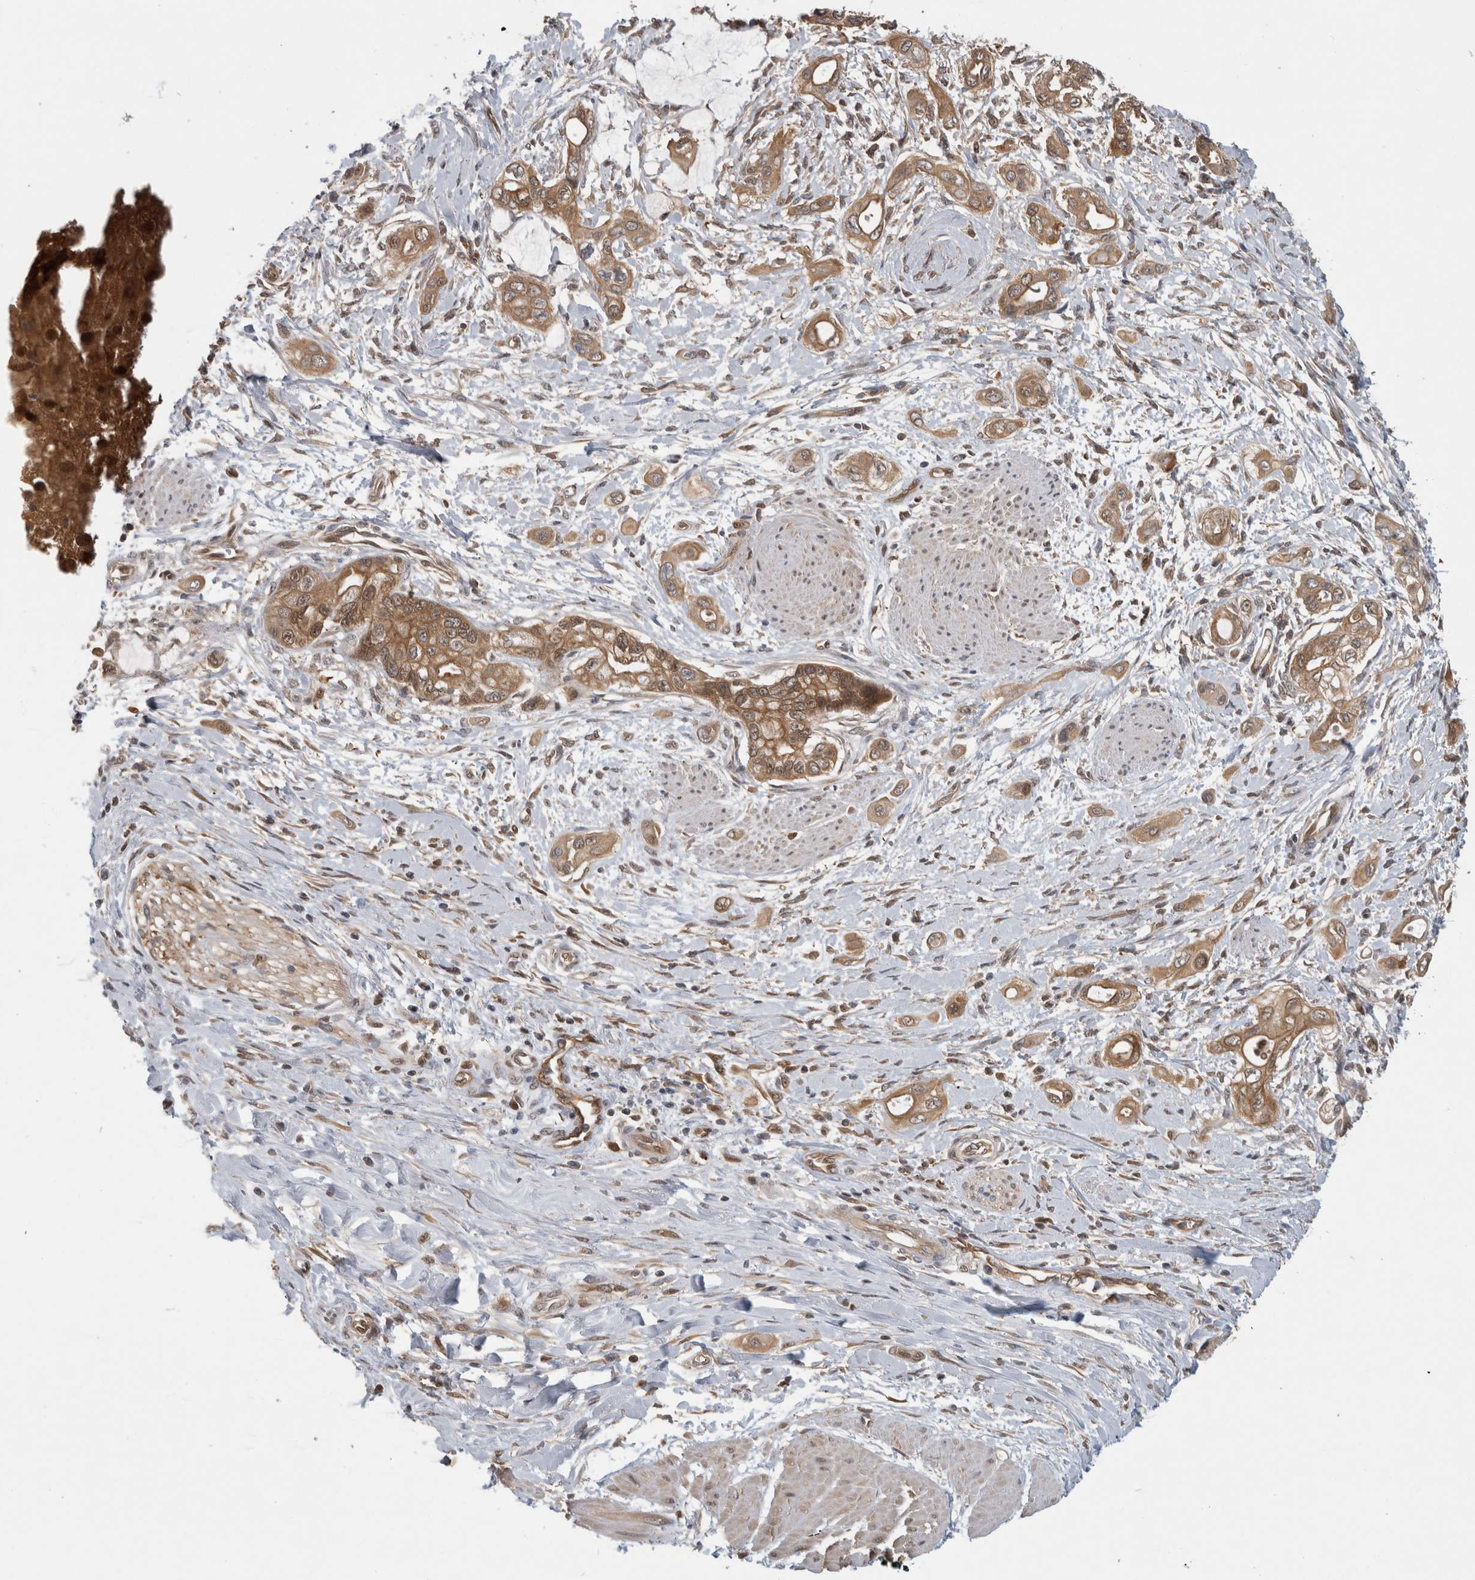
{"staining": {"intensity": "moderate", "quantity": ">75%", "location": "cytoplasmic/membranous"}, "tissue": "pancreatic cancer", "cell_type": "Tumor cells", "image_type": "cancer", "snomed": [{"axis": "morphology", "description": "Adenocarcinoma, NOS"}, {"axis": "topography", "description": "Pancreas"}], "caption": "This image shows immunohistochemistry staining of pancreatic cancer, with medium moderate cytoplasmic/membranous positivity in approximately >75% of tumor cells.", "gene": "ASTN2", "patient": {"sex": "male", "age": 59}}